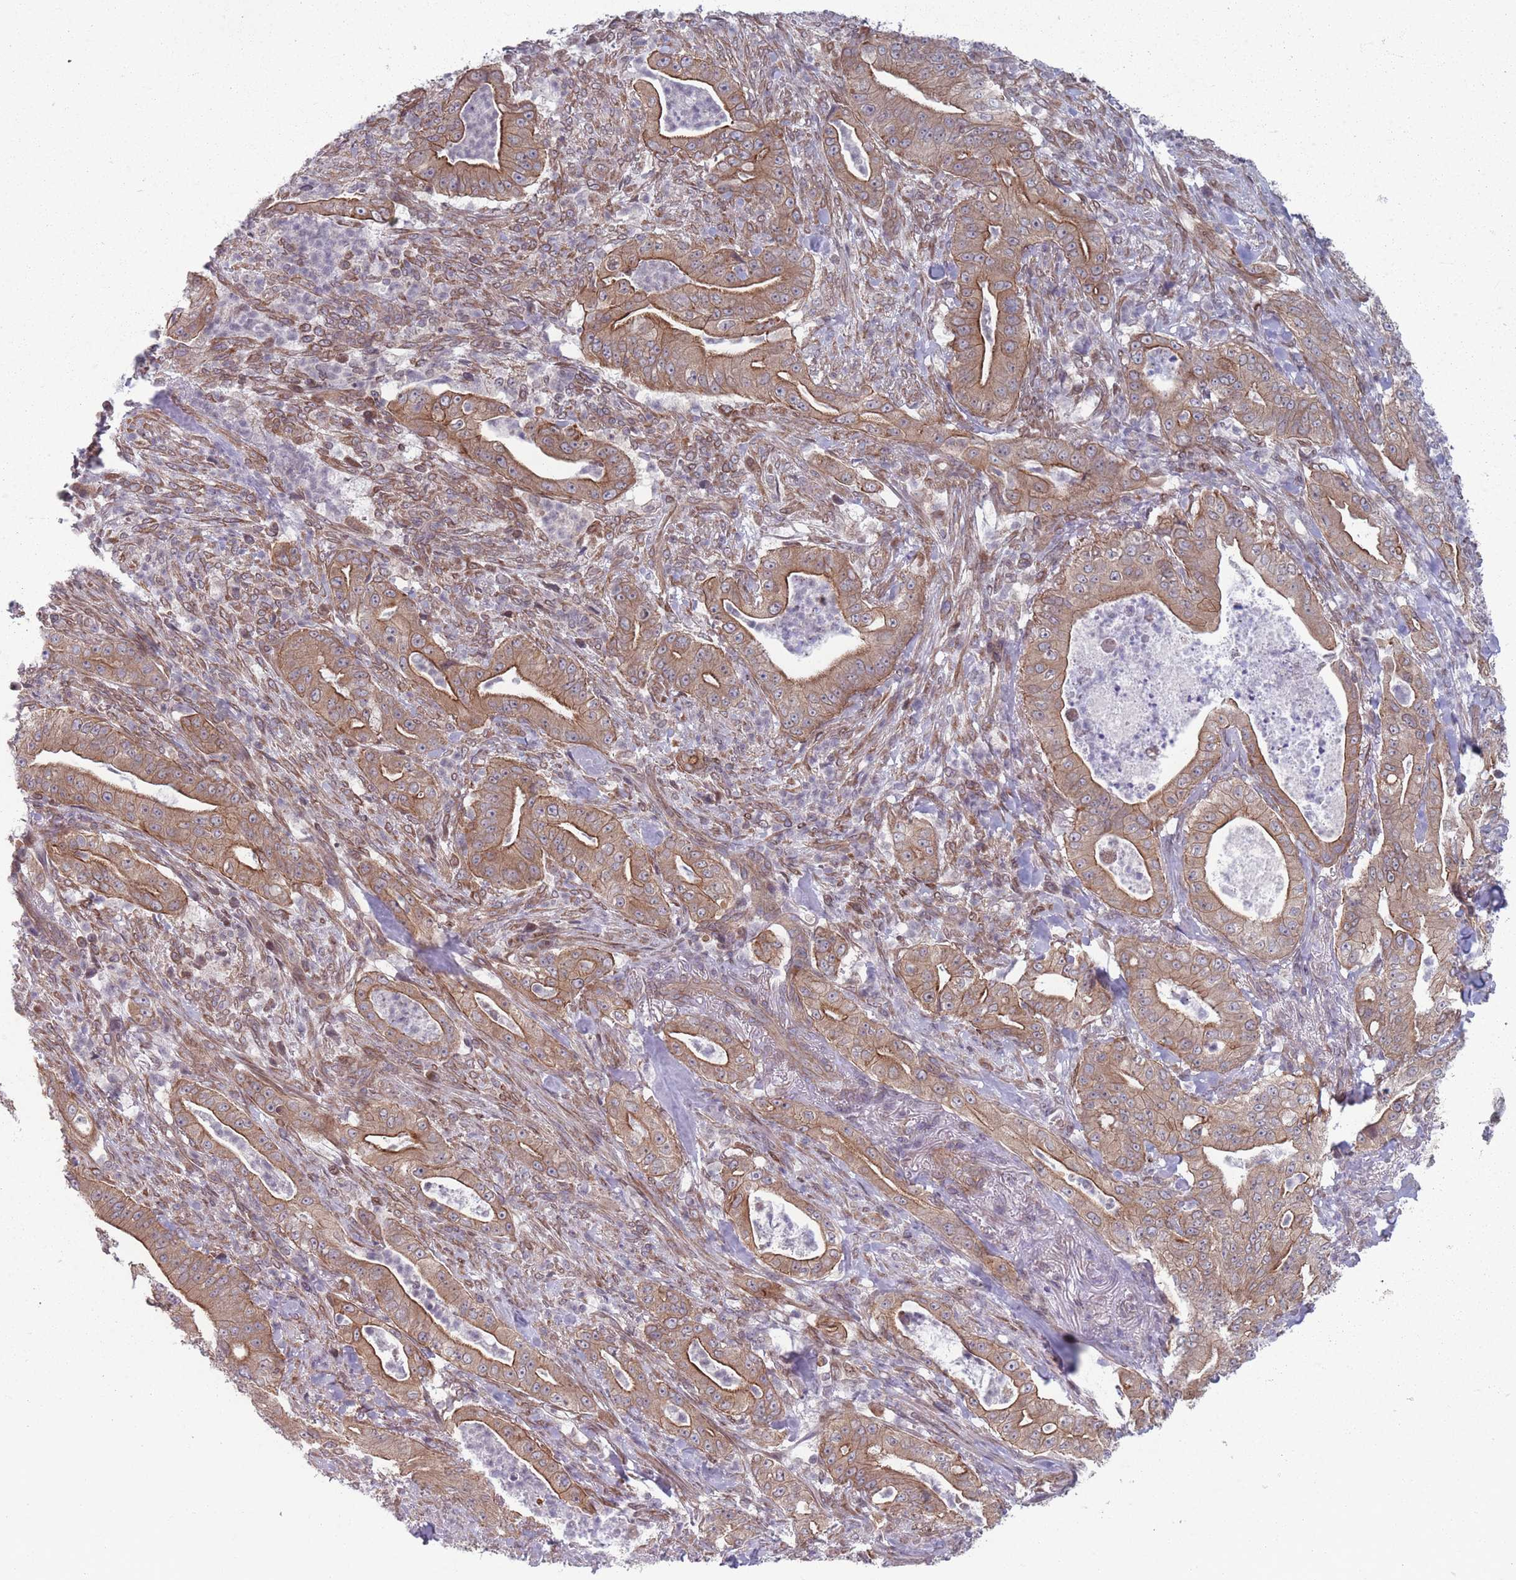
{"staining": {"intensity": "moderate", "quantity": ">75%", "location": "cytoplasmic/membranous"}, "tissue": "pancreatic cancer", "cell_type": "Tumor cells", "image_type": "cancer", "snomed": [{"axis": "morphology", "description": "Adenocarcinoma, NOS"}, {"axis": "topography", "description": "Pancreas"}], "caption": "Brown immunohistochemical staining in human pancreatic adenocarcinoma exhibits moderate cytoplasmic/membranous staining in about >75% of tumor cells.", "gene": "VRK2", "patient": {"sex": "male", "age": 71}}